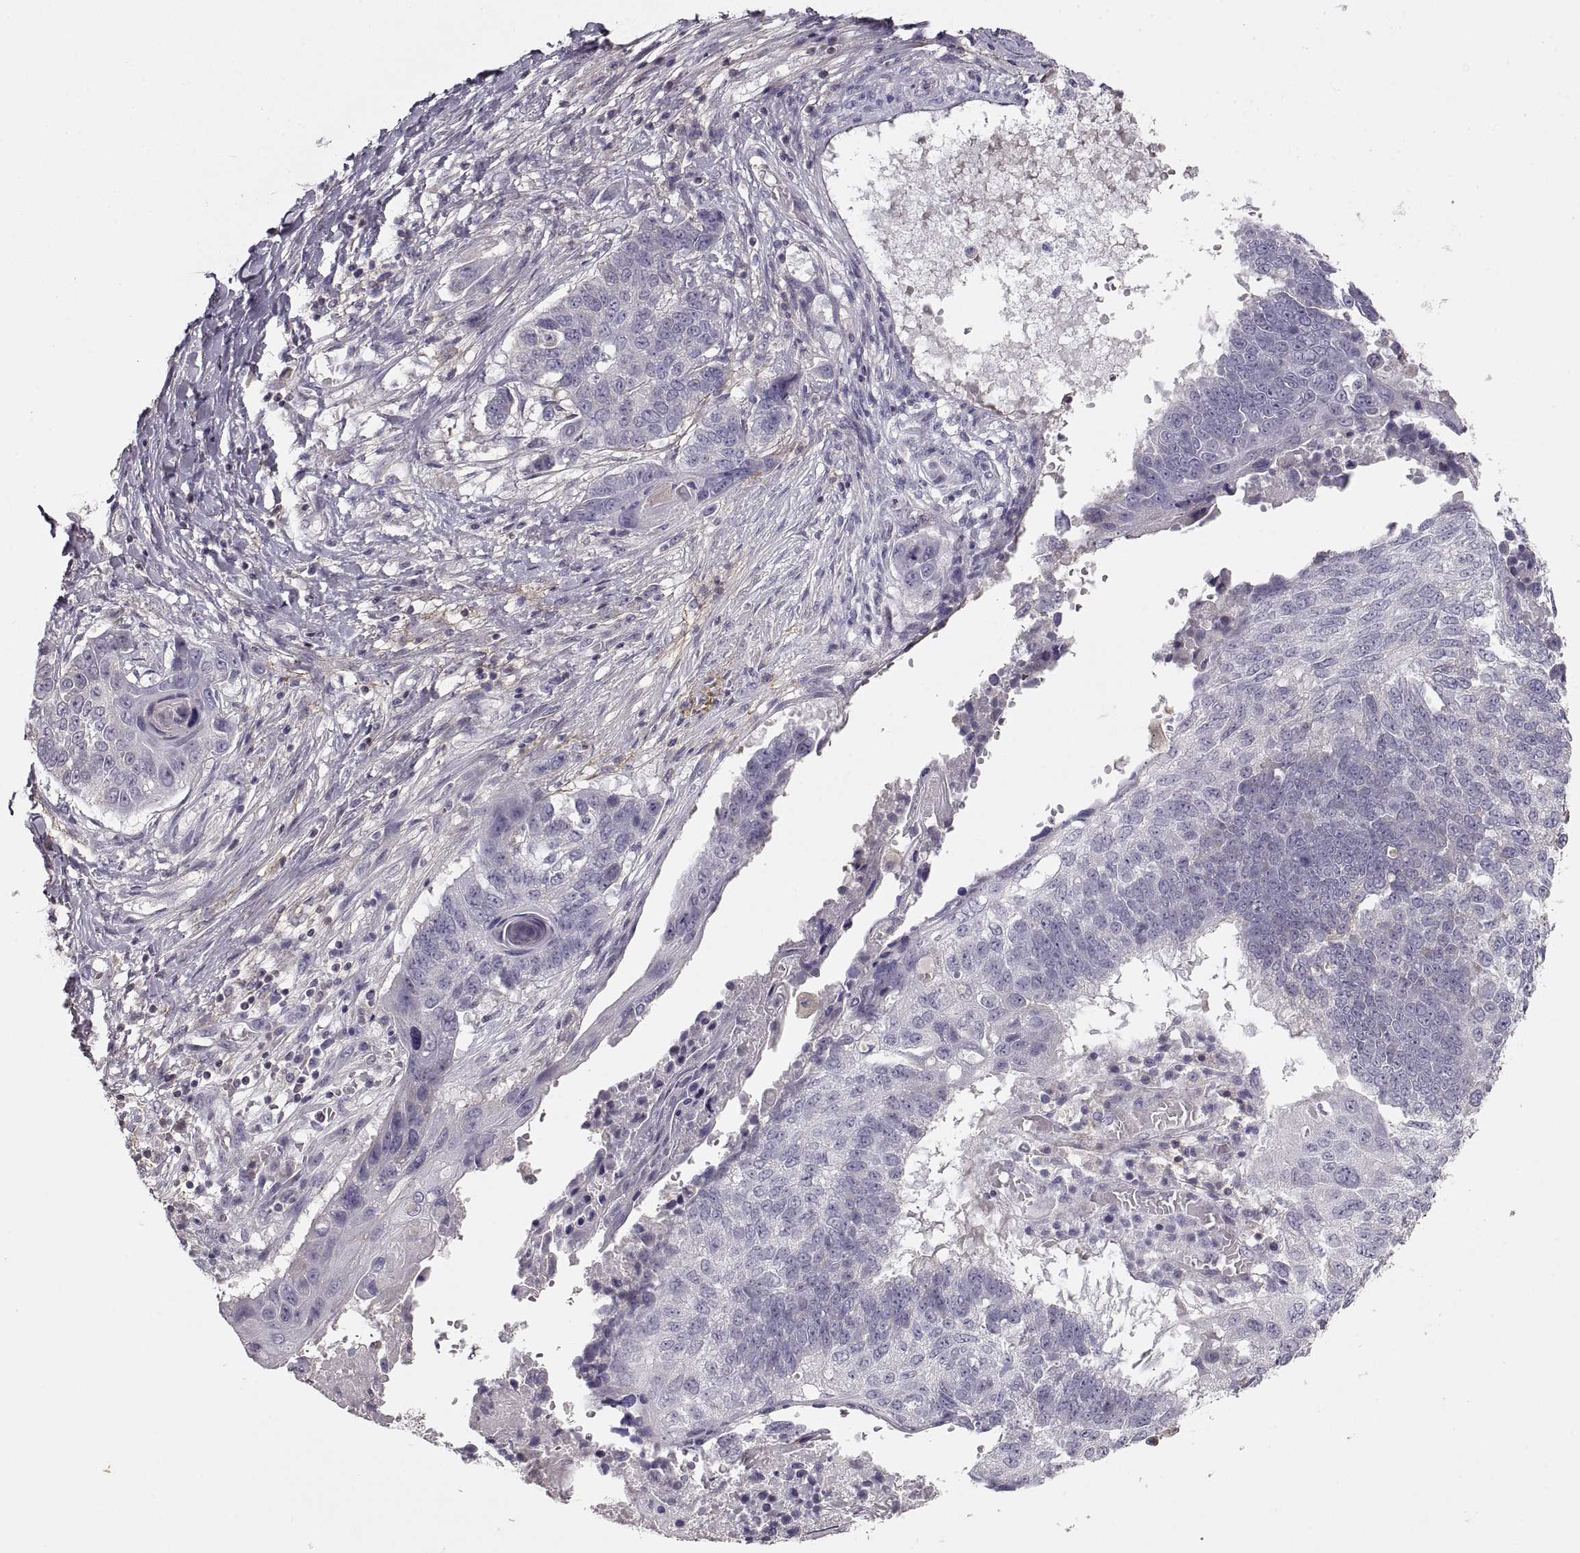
{"staining": {"intensity": "negative", "quantity": "none", "location": "none"}, "tissue": "lung cancer", "cell_type": "Tumor cells", "image_type": "cancer", "snomed": [{"axis": "morphology", "description": "Squamous cell carcinoma, NOS"}, {"axis": "topography", "description": "Lung"}], "caption": "Immunohistochemical staining of human lung cancer demonstrates no significant staining in tumor cells.", "gene": "ADAM11", "patient": {"sex": "male", "age": 73}}